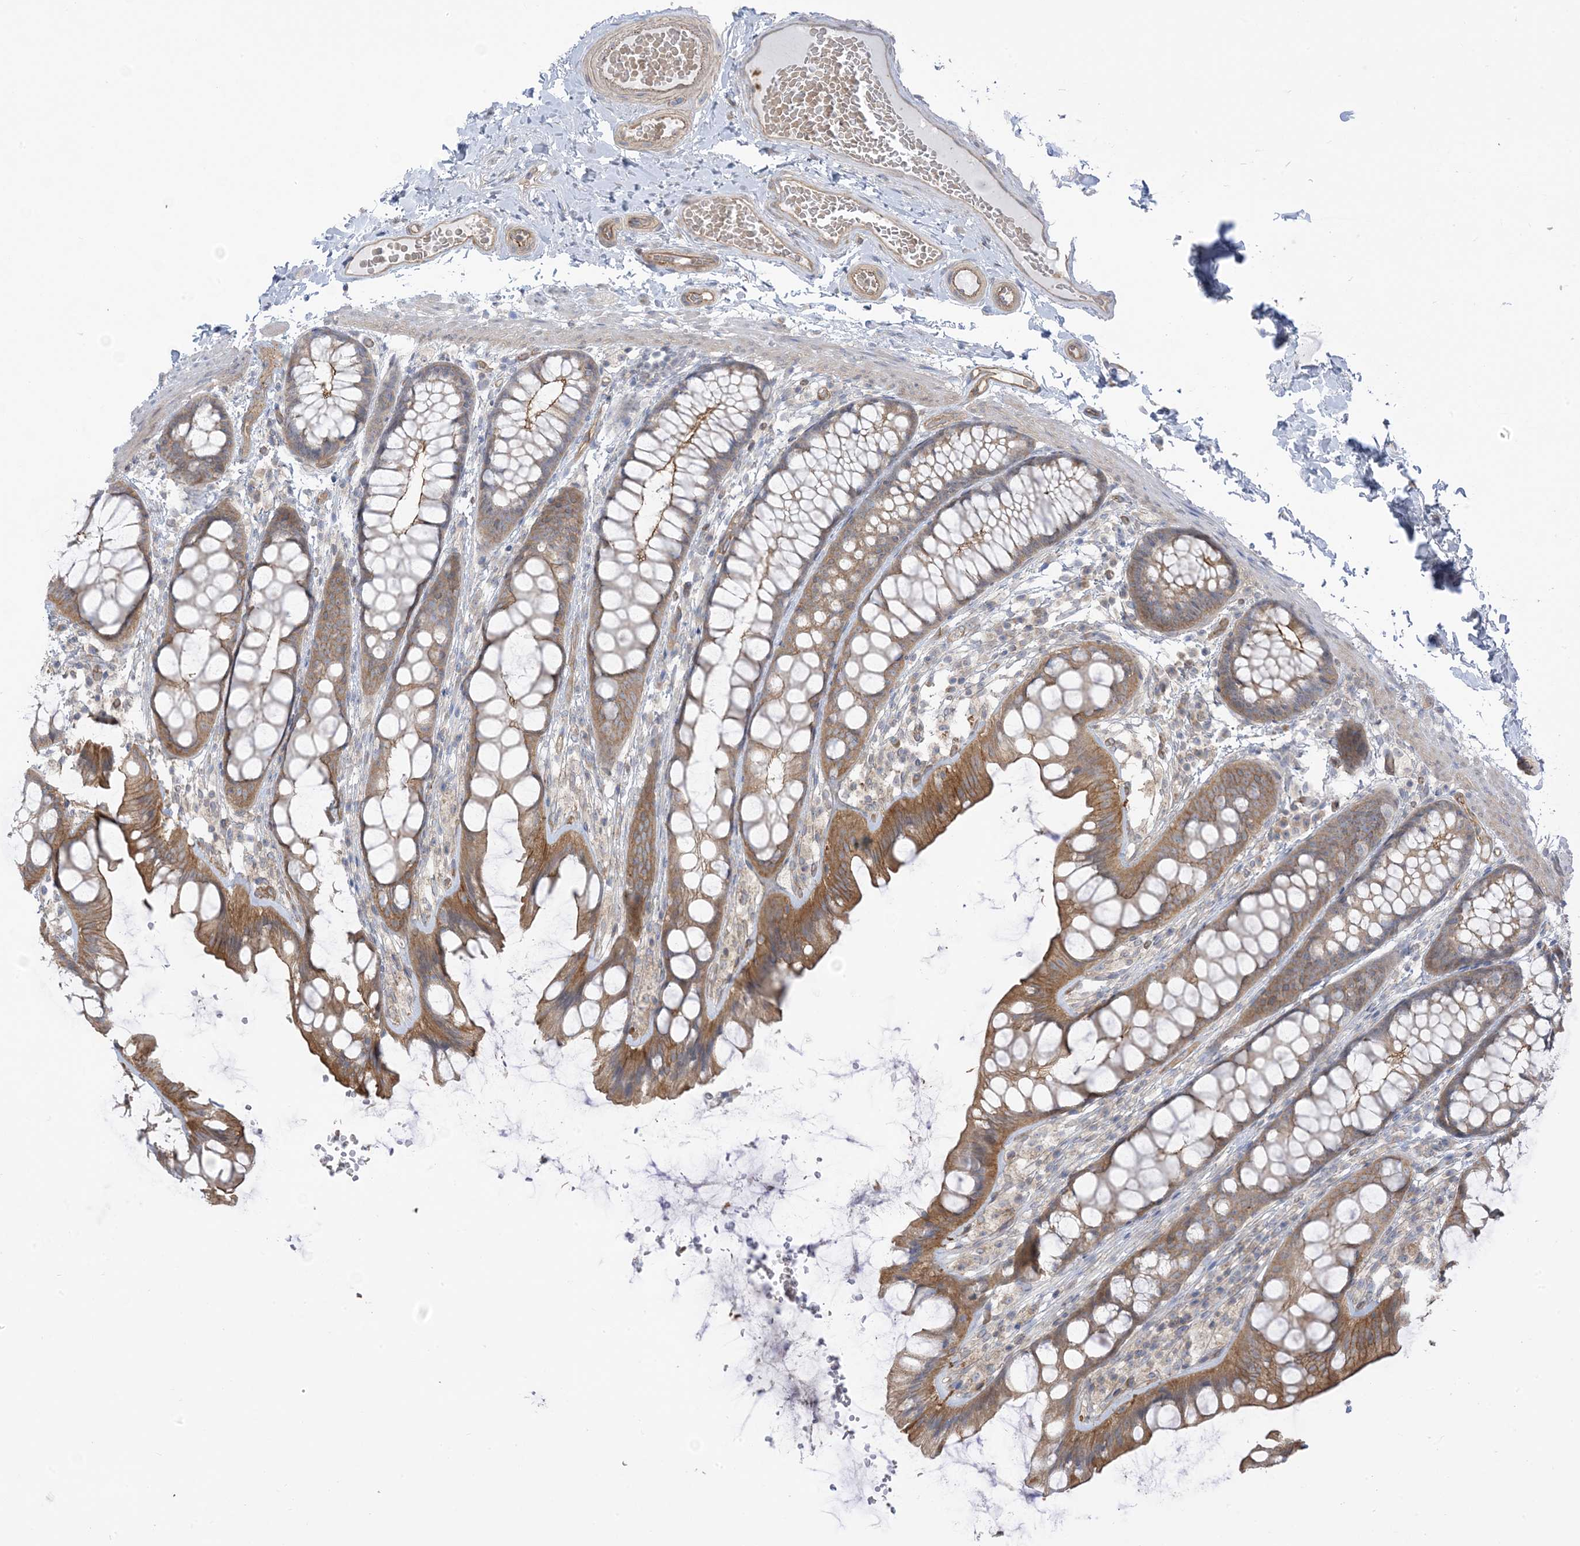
{"staining": {"intensity": "moderate", "quantity": "25%-75%", "location": "cytoplasmic/membranous"}, "tissue": "colon", "cell_type": "Endothelial cells", "image_type": "normal", "snomed": [{"axis": "morphology", "description": "Normal tissue, NOS"}, {"axis": "topography", "description": "Colon"}], "caption": "A medium amount of moderate cytoplasmic/membranous positivity is appreciated in approximately 25%-75% of endothelial cells in benign colon.", "gene": "ICMT", "patient": {"sex": "male", "age": 47}}